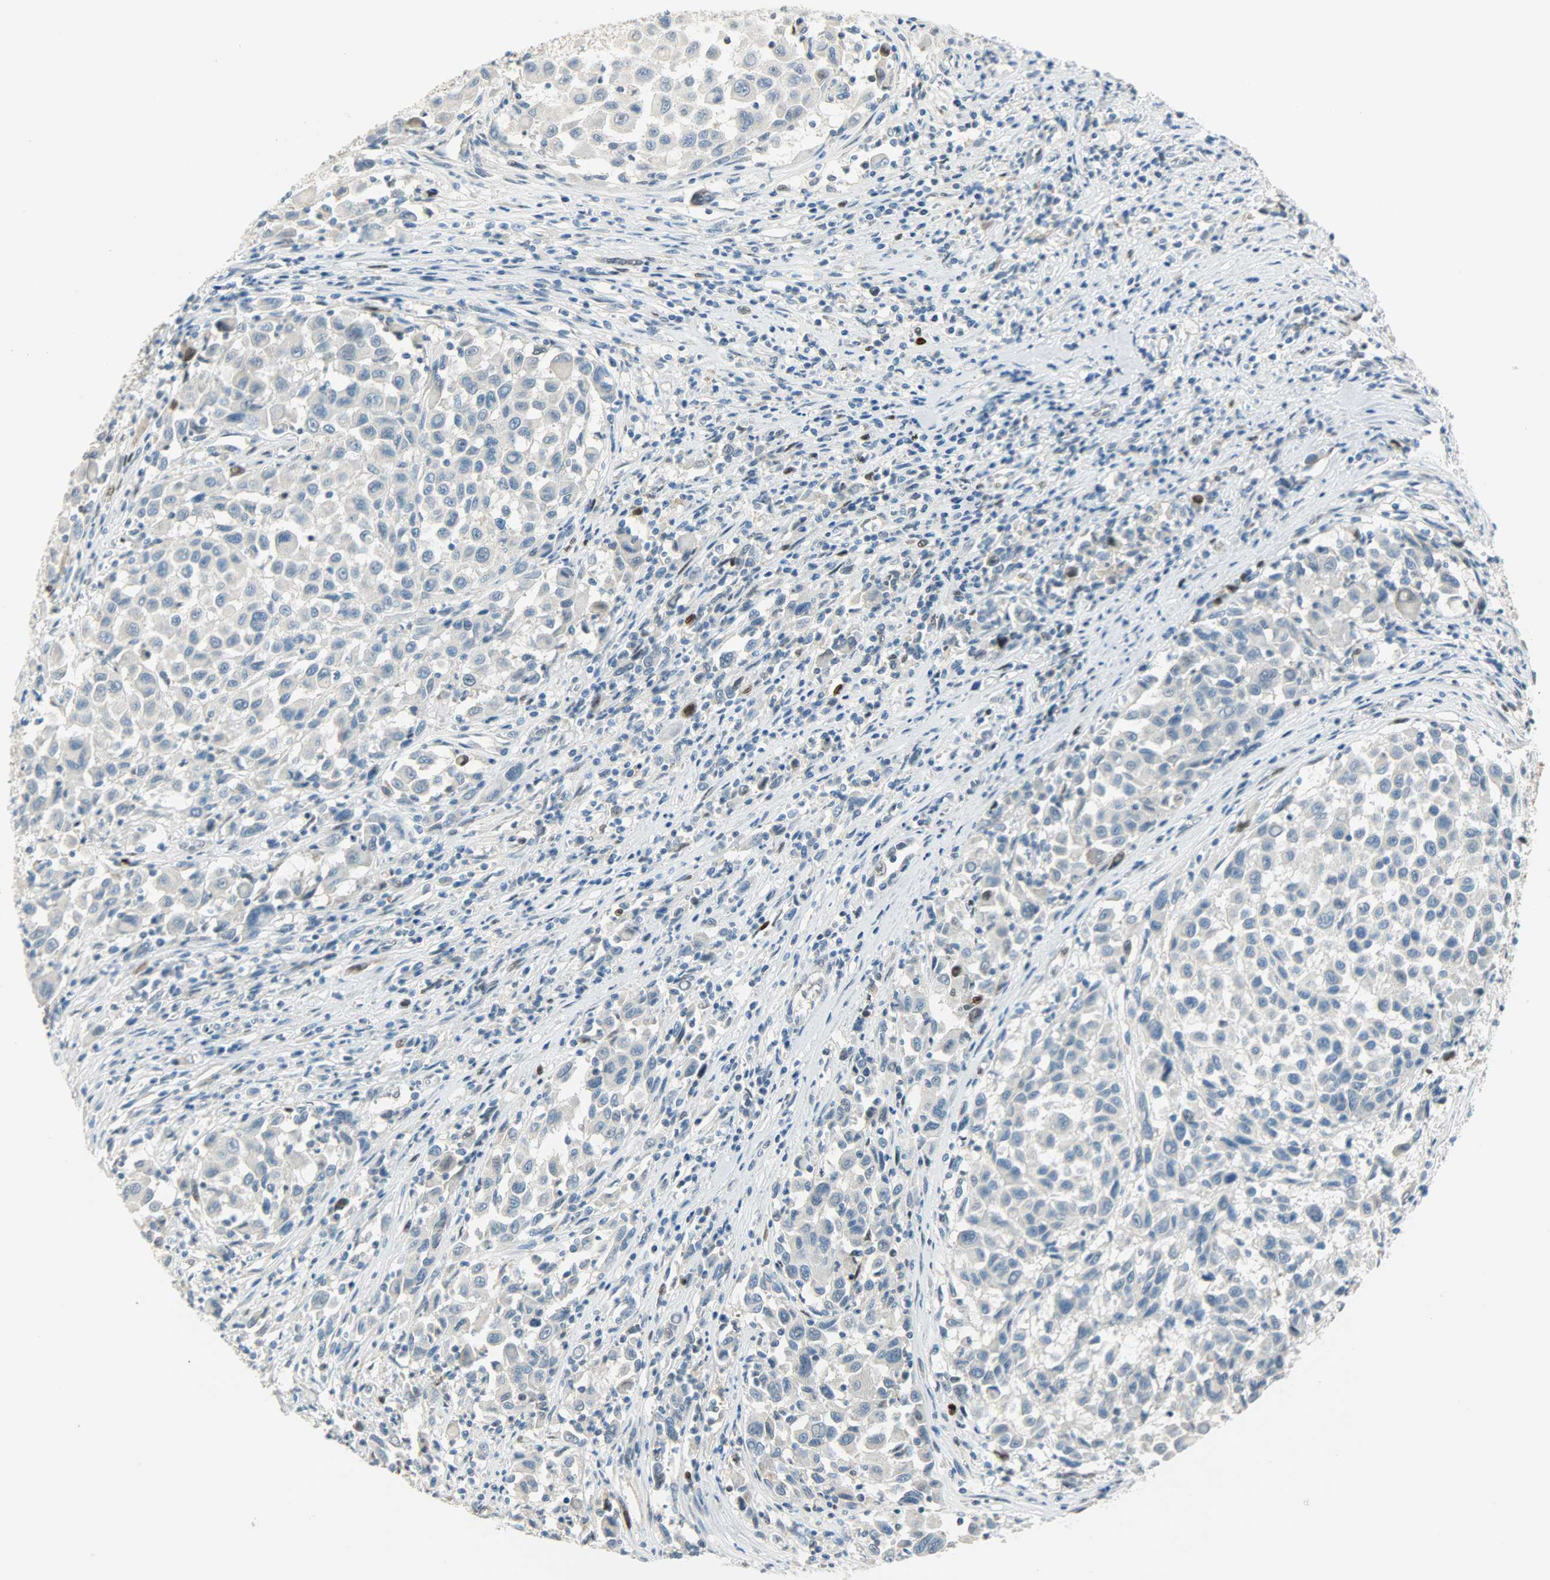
{"staining": {"intensity": "negative", "quantity": "none", "location": "none"}, "tissue": "melanoma", "cell_type": "Tumor cells", "image_type": "cancer", "snomed": [{"axis": "morphology", "description": "Malignant melanoma, Metastatic site"}, {"axis": "topography", "description": "Lymph node"}], "caption": "Tumor cells show no significant protein staining in malignant melanoma (metastatic site). (Brightfield microscopy of DAB (3,3'-diaminobenzidine) immunohistochemistry (IHC) at high magnification).", "gene": "JUNB", "patient": {"sex": "male", "age": 61}}